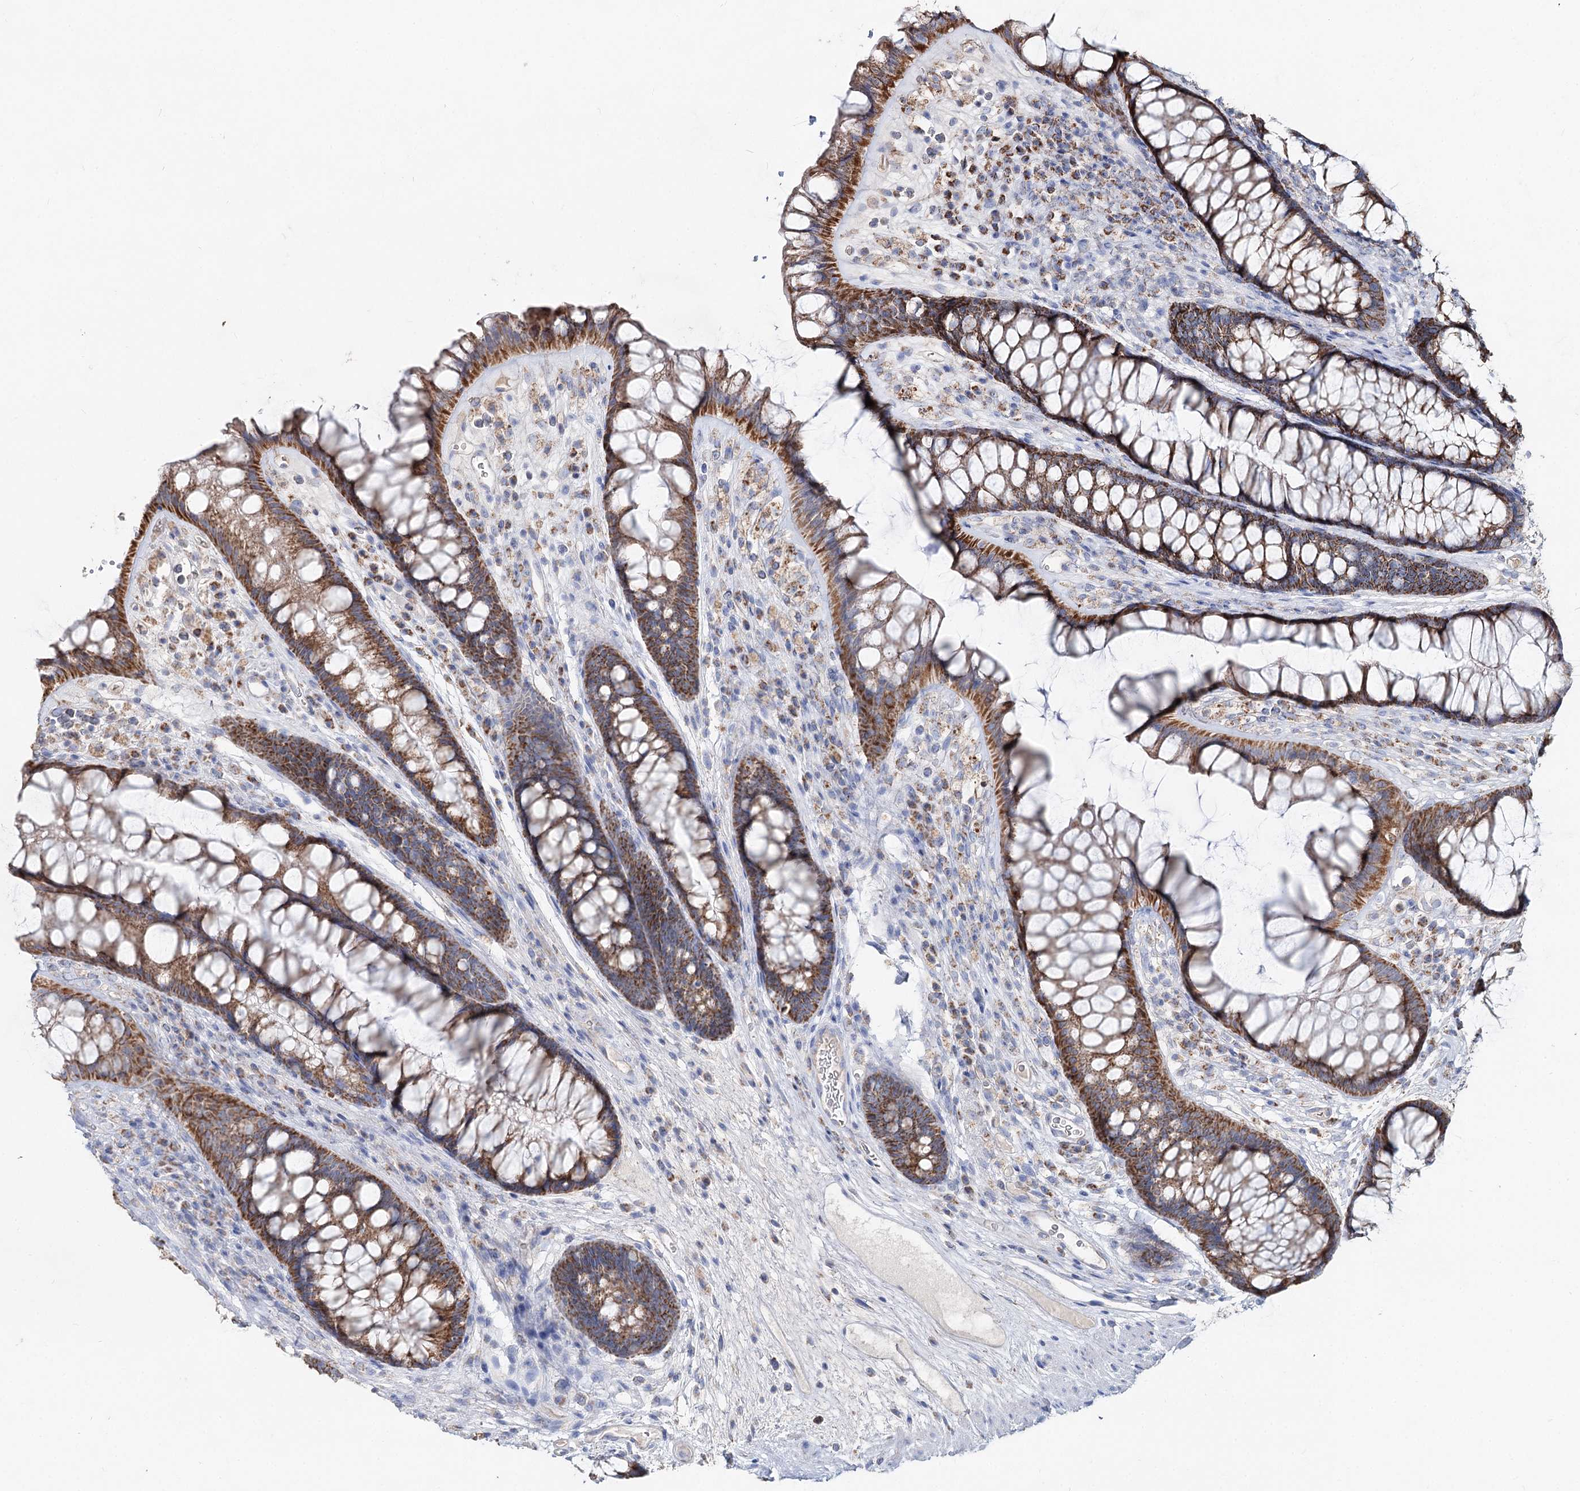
{"staining": {"intensity": "moderate", "quantity": ">75%", "location": "cytoplasmic/membranous"}, "tissue": "rectum", "cell_type": "Glandular cells", "image_type": "normal", "snomed": [{"axis": "morphology", "description": "Normal tissue, NOS"}, {"axis": "topography", "description": "Rectum"}], "caption": "Glandular cells demonstrate medium levels of moderate cytoplasmic/membranous staining in approximately >75% of cells in normal rectum. (DAB (3,3'-diaminobenzidine) IHC, brown staining for protein, blue staining for nuclei).", "gene": "MCCC2", "patient": {"sex": "male", "age": 74}}